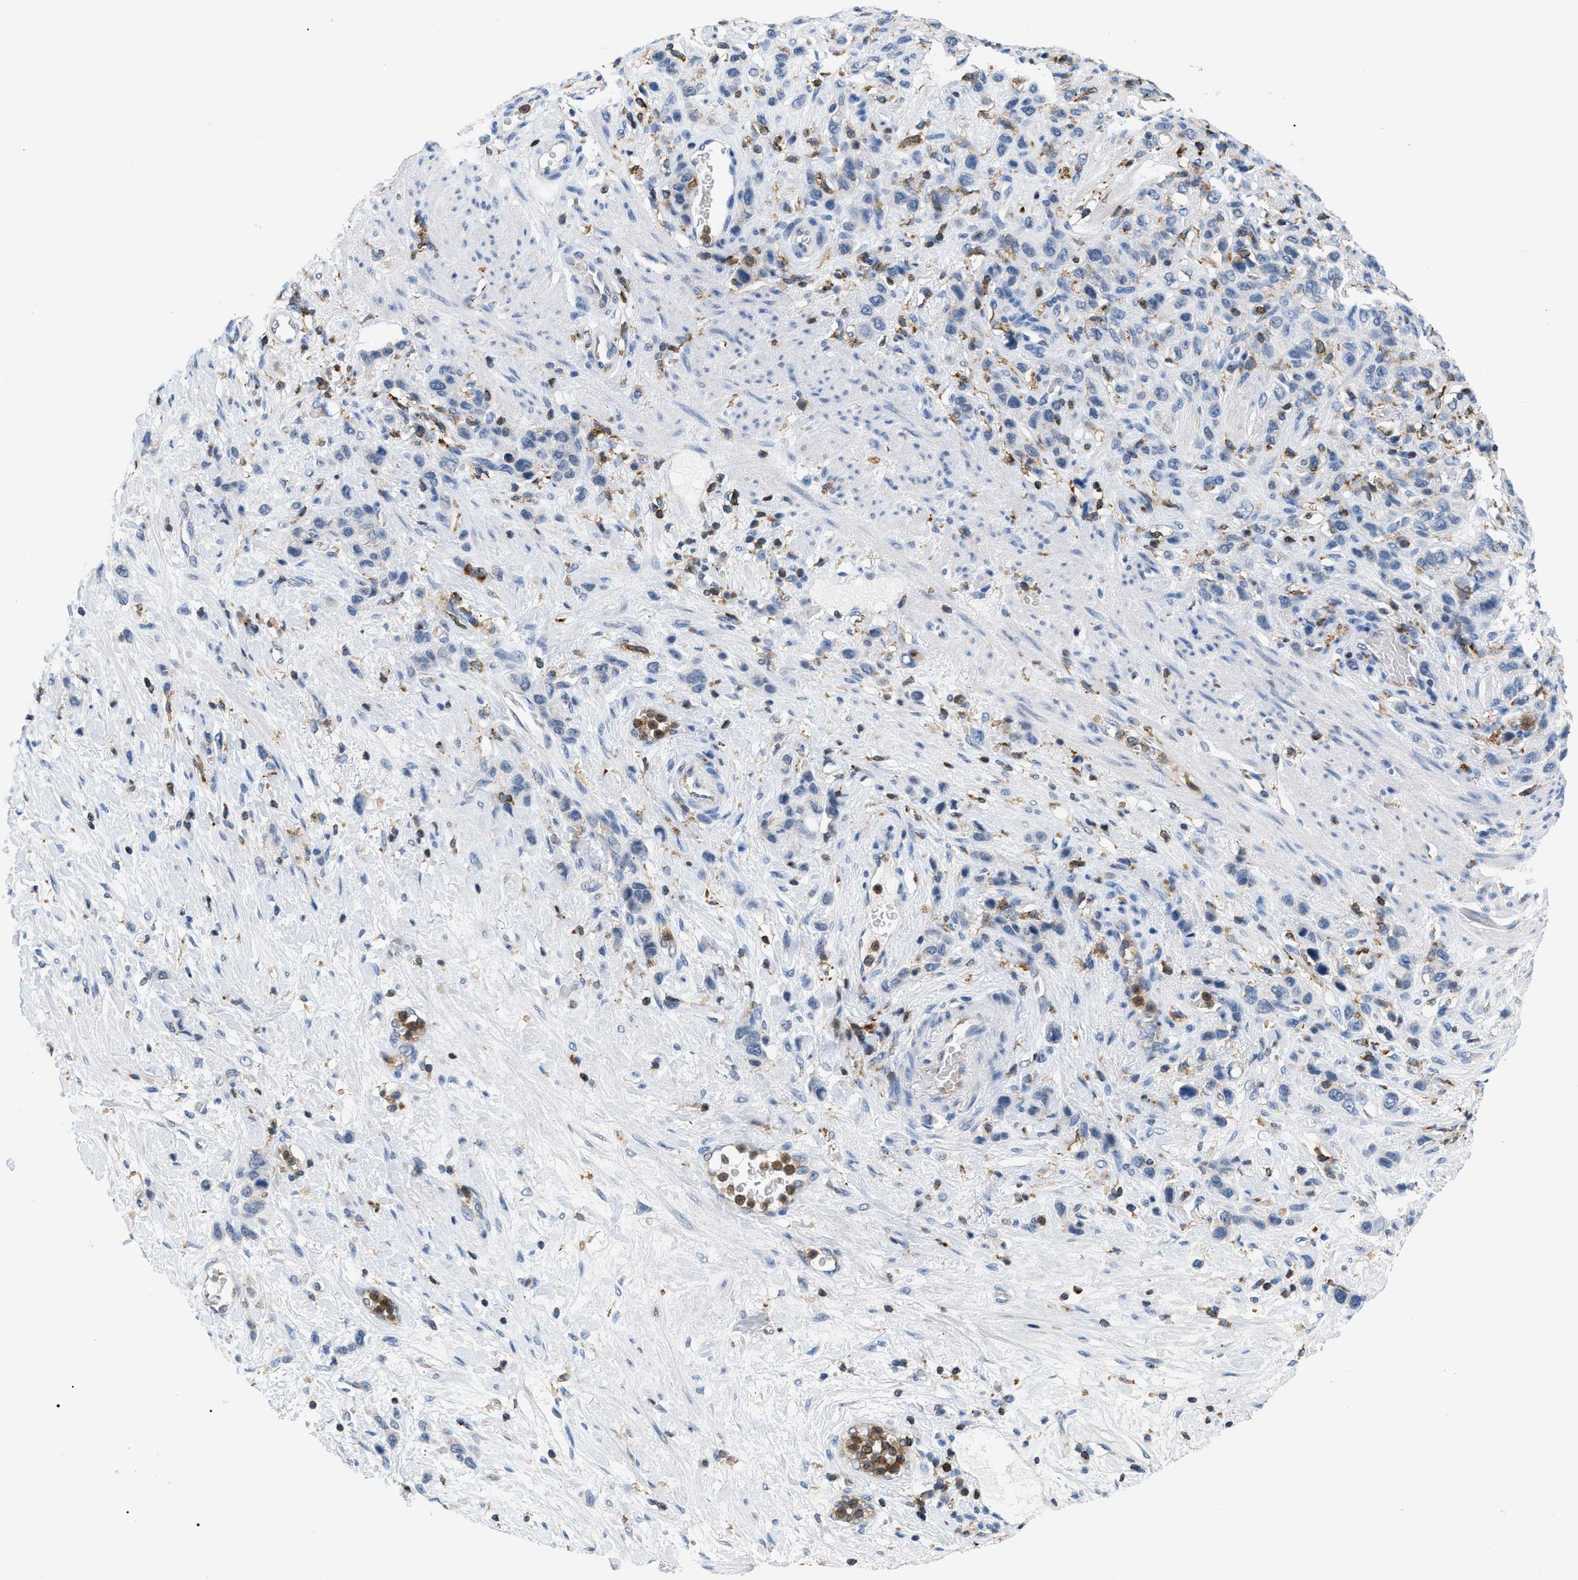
{"staining": {"intensity": "weak", "quantity": "<25%", "location": "cytoplasmic/membranous"}, "tissue": "stomach cancer", "cell_type": "Tumor cells", "image_type": "cancer", "snomed": [{"axis": "morphology", "description": "Adenocarcinoma, NOS"}, {"axis": "morphology", "description": "Adenocarcinoma, High grade"}, {"axis": "topography", "description": "Stomach, upper"}, {"axis": "topography", "description": "Stomach, lower"}], "caption": "This is a micrograph of immunohistochemistry staining of stomach high-grade adenocarcinoma, which shows no positivity in tumor cells.", "gene": "INPP5D", "patient": {"sex": "female", "age": 65}}